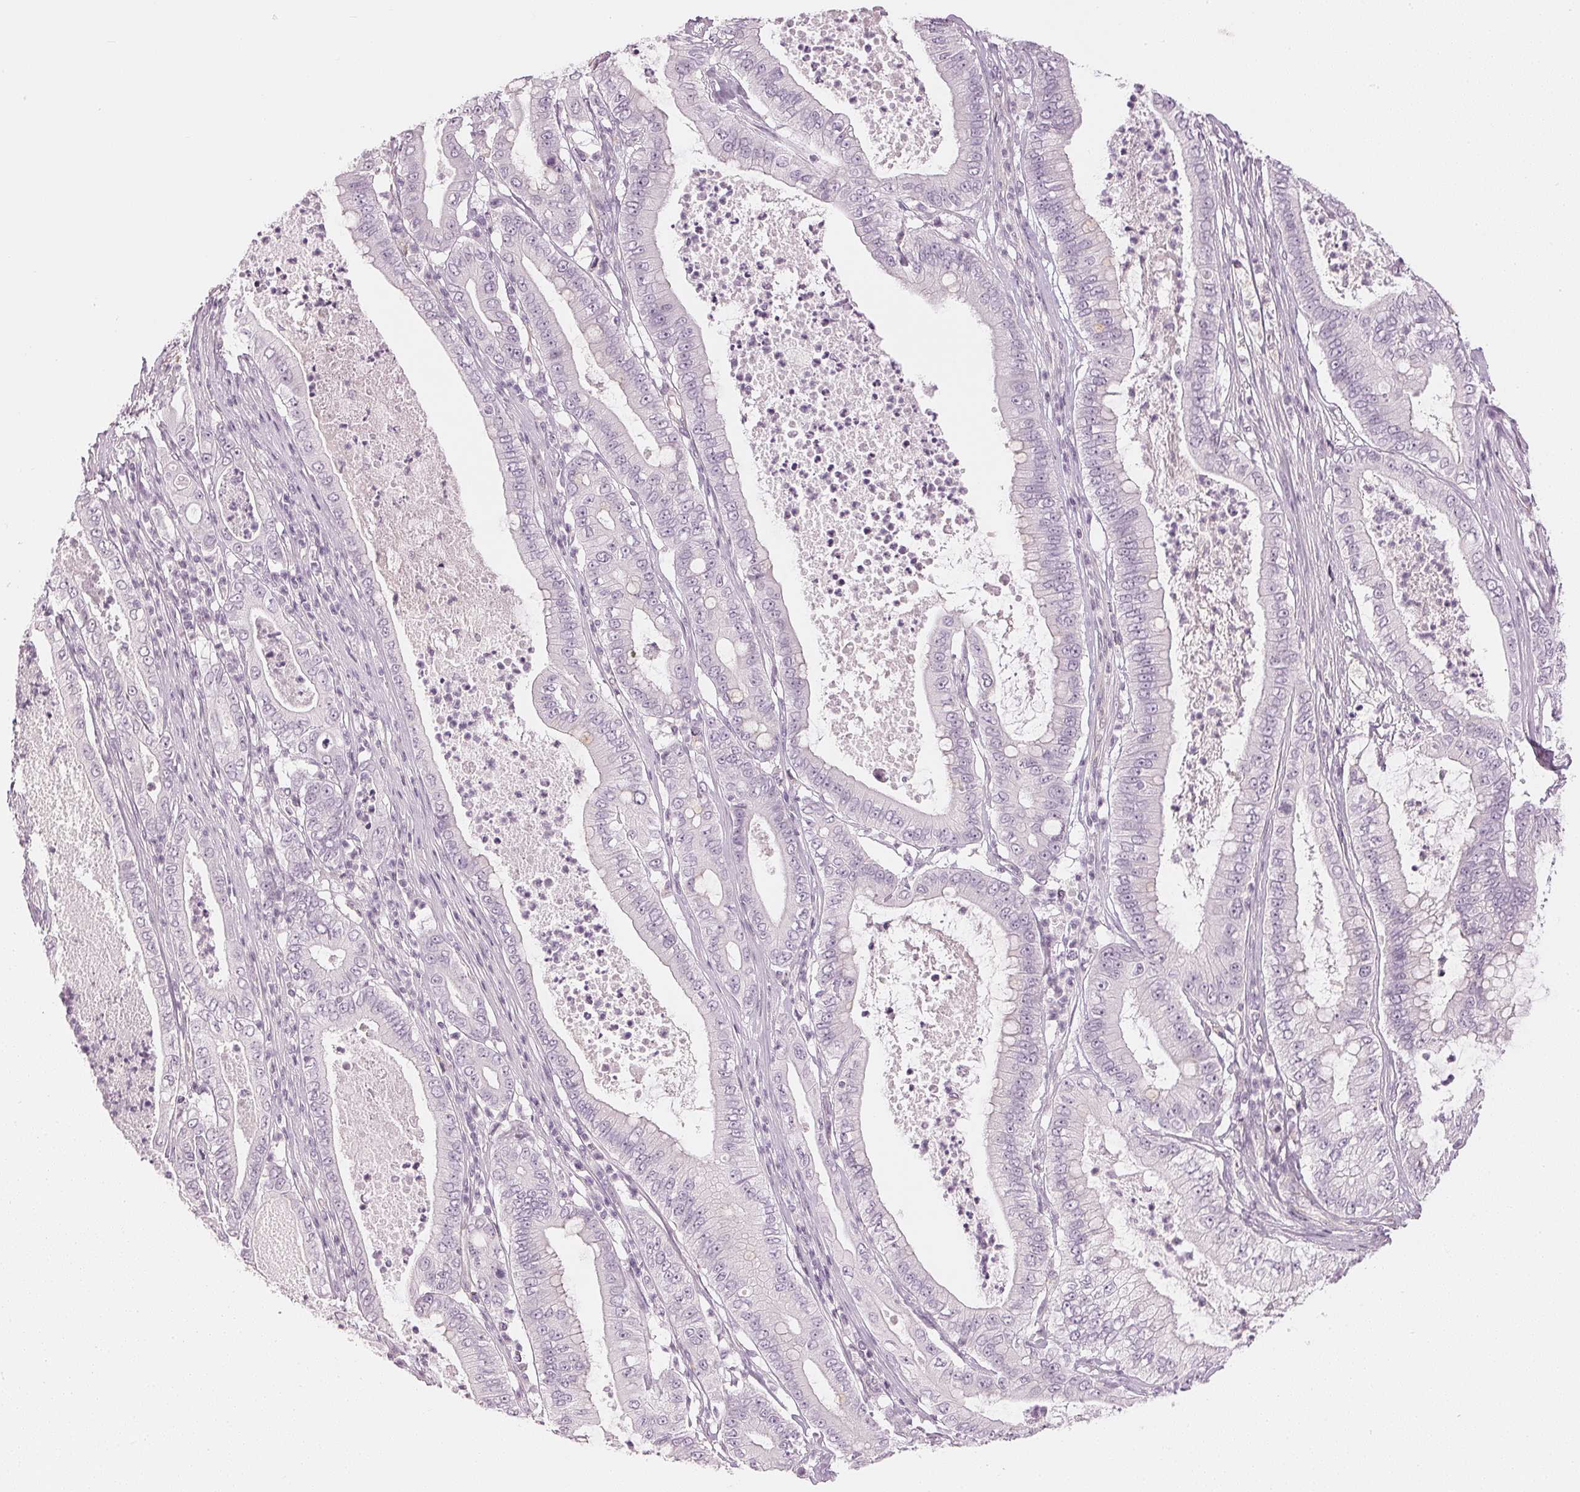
{"staining": {"intensity": "negative", "quantity": "none", "location": "none"}, "tissue": "pancreatic cancer", "cell_type": "Tumor cells", "image_type": "cancer", "snomed": [{"axis": "morphology", "description": "Adenocarcinoma, NOS"}, {"axis": "topography", "description": "Pancreas"}], "caption": "Protein analysis of pancreatic cancer shows no significant staining in tumor cells.", "gene": "APLP1", "patient": {"sex": "male", "age": 71}}